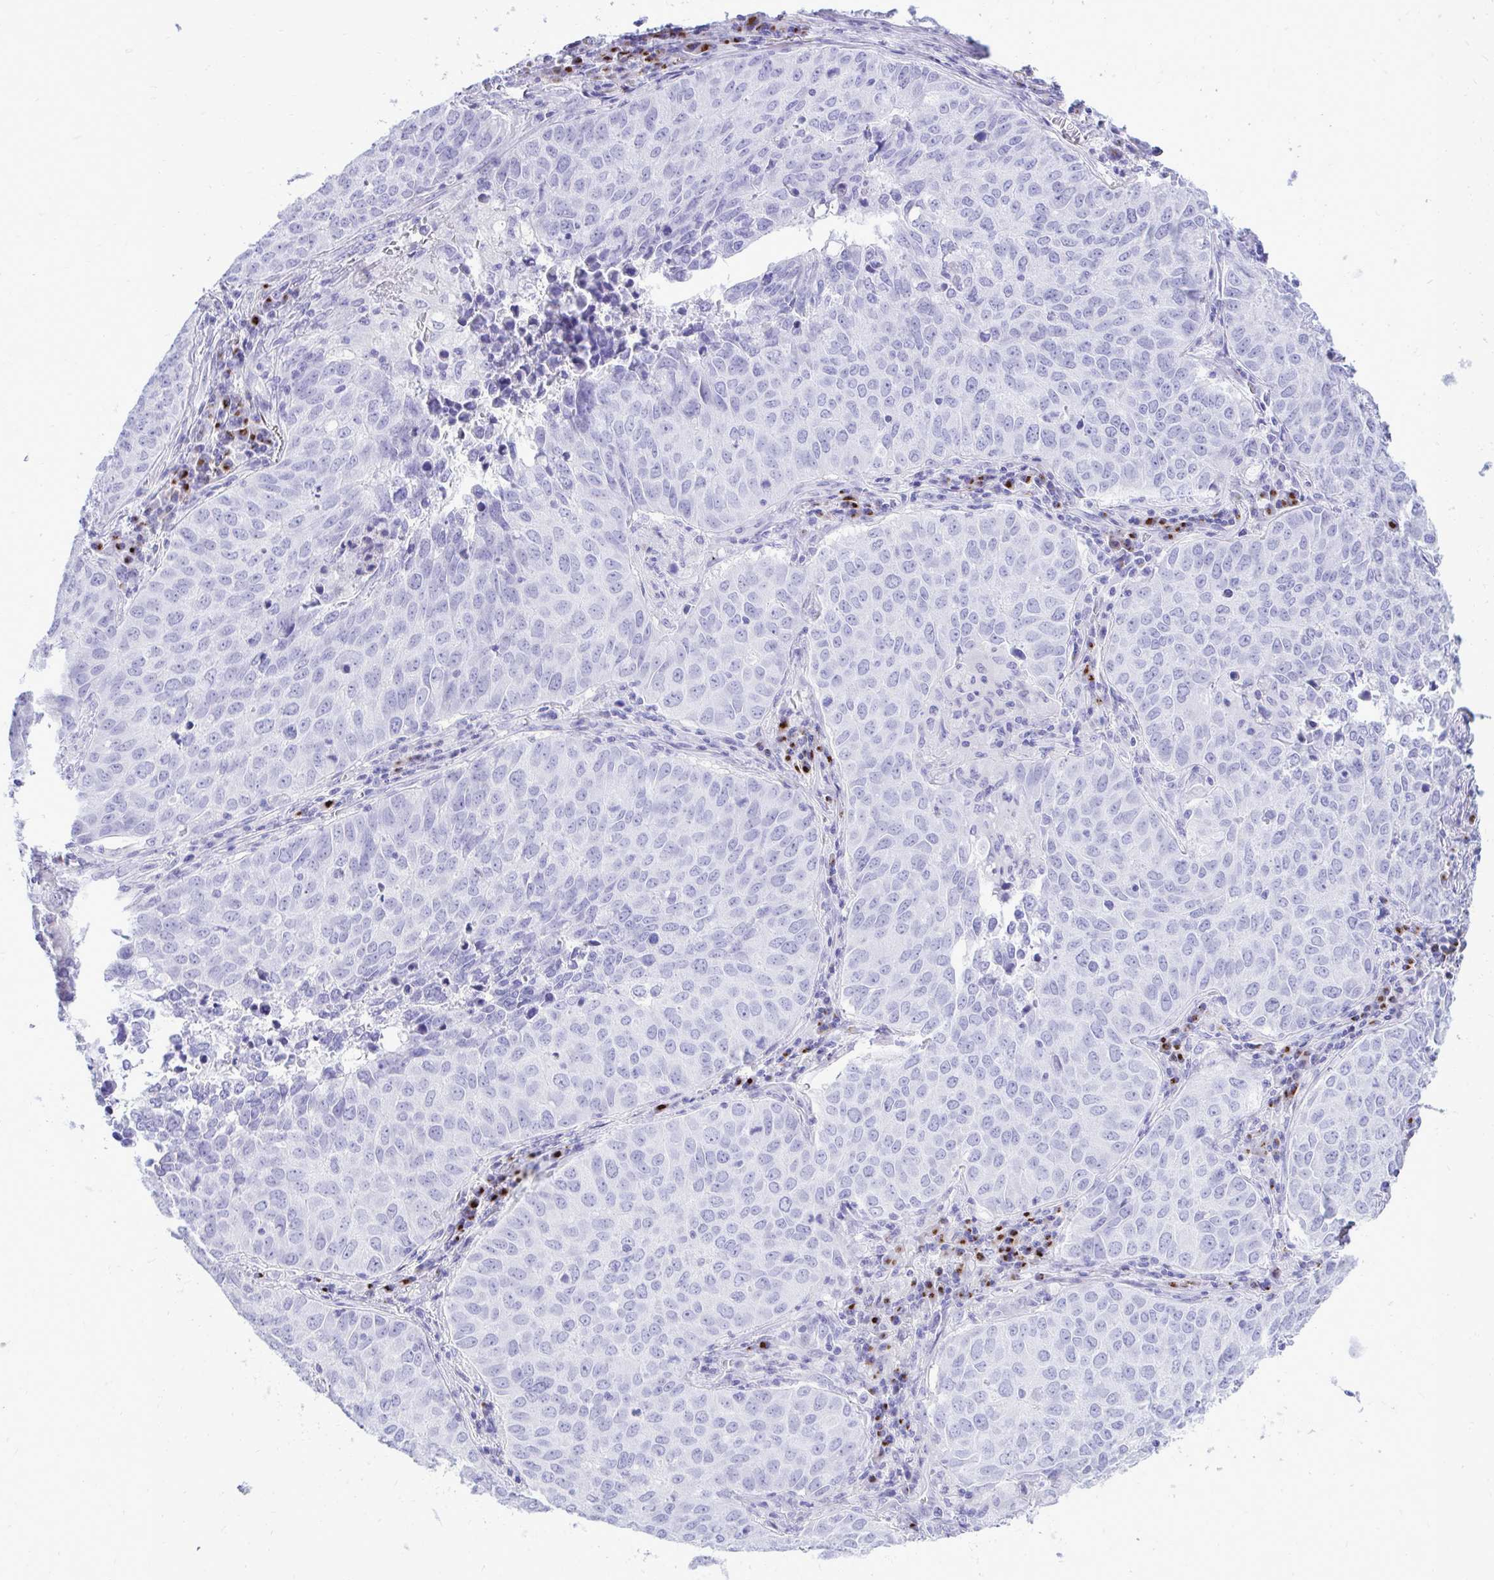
{"staining": {"intensity": "negative", "quantity": "none", "location": "none"}, "tissue": "lung cancer", "cell_type": "Tumor cells", "image_type": "cancer", "snomed": [{"axis": "morphology", "description": "Adenocarcinoma, NOS"}, {"axis": "topography", "description": "Lung"}], "caption": "Protein analysis of lung cancer (adenocarcinoma) reveals no significant expression in tumor cells.", "gene": "ANKDD1B", "patient": {"sex": "female", "age": 50}}